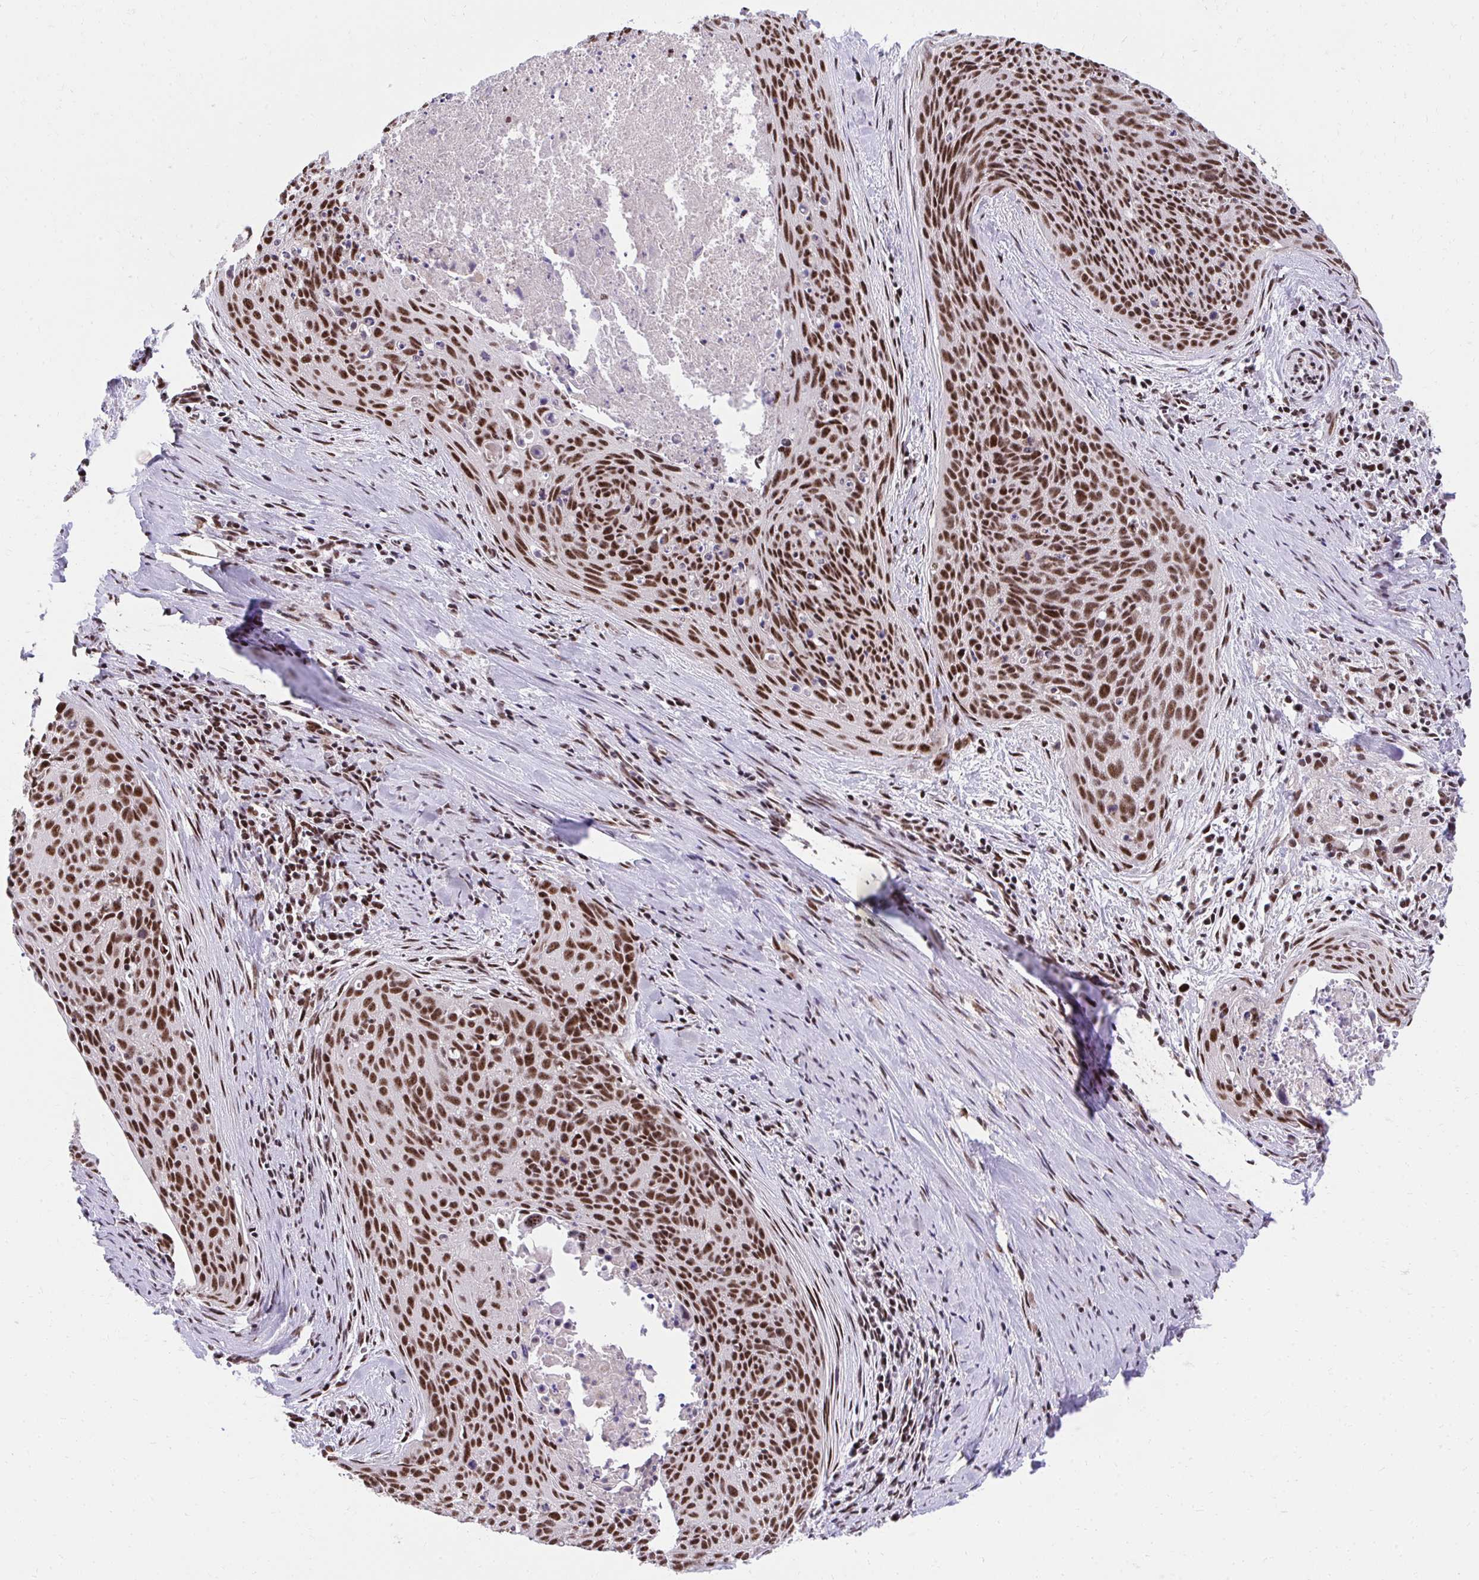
{"staining": {"intensity": "strong", "quantity": ">75%", "location": "nuclear"}, "tissue": "cervical cancer", "cell_type": "Tumor cells", "image_type": "cancer", "snomed": [{"axis": "morphology", "description": "Squamous cell carcinoma, NOS"}, {"axis": "topography", "description": "Cervix"}], "caption": "DAB immunohistochemical staining of human cervical cancer demonstrates strong nuclear protein staining in approximately >75% of tumor cells.", "gene": "SYNE4", "patient": {"sex": "female", "age": 55}}